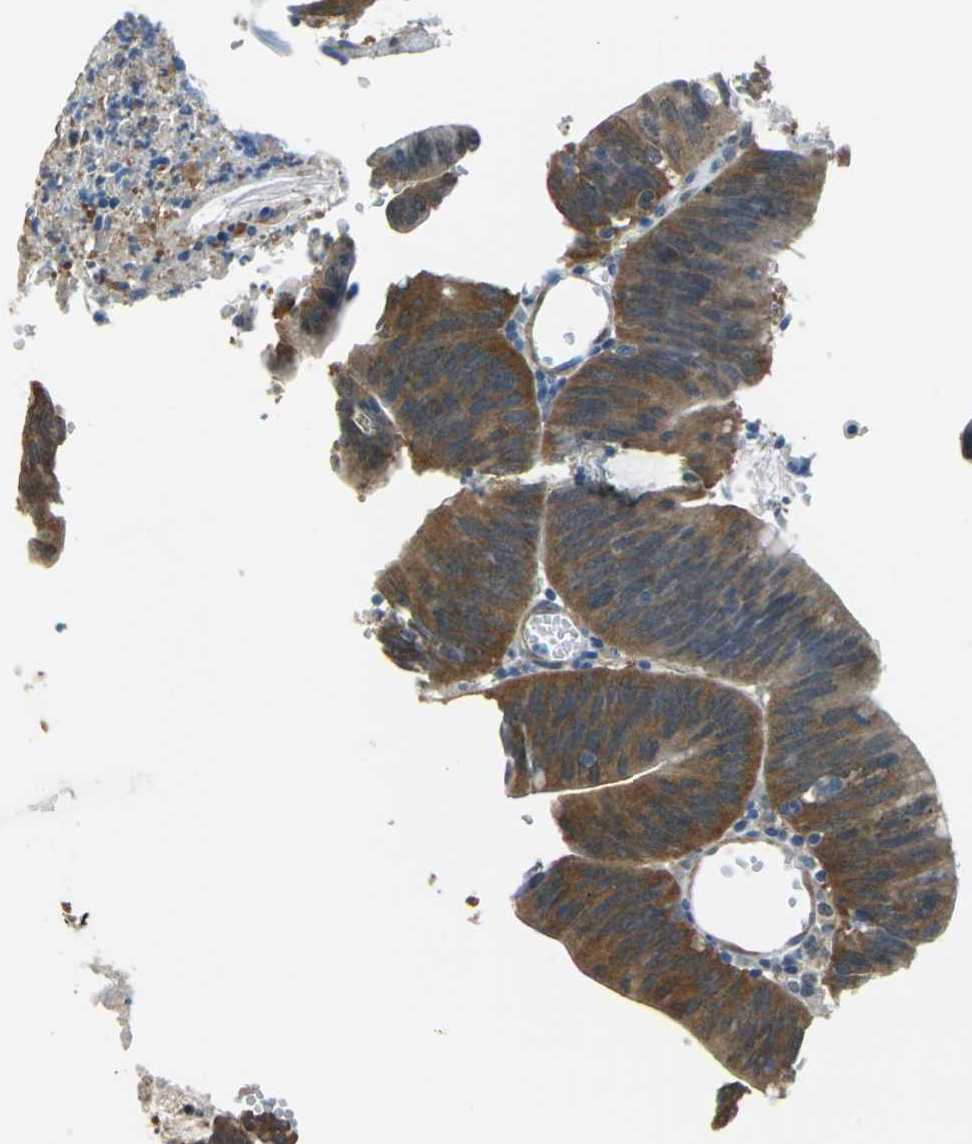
{"staining": {"intensity": "strong", "quantity": ">75%", "location": "cytoplasmic/membranous"}, "tissue": "colorectal cancer", "cell_type": "Tumor cells", "image_type": "cancer", "snomed": [{"axis": "morphology", "description": "Adenocarcinoma, NOS"}, {"axis": "topography", "description": "Rectum"}], "caption": "There is high levels of strong cytoplasmic/membranous staining in tumor cells of colorectal adenocarcinoma, as demonstrated by immunohistochemical staining (brown color).", "gene": "FKBP4", "patient": {"sex": "female", "age": 66}}